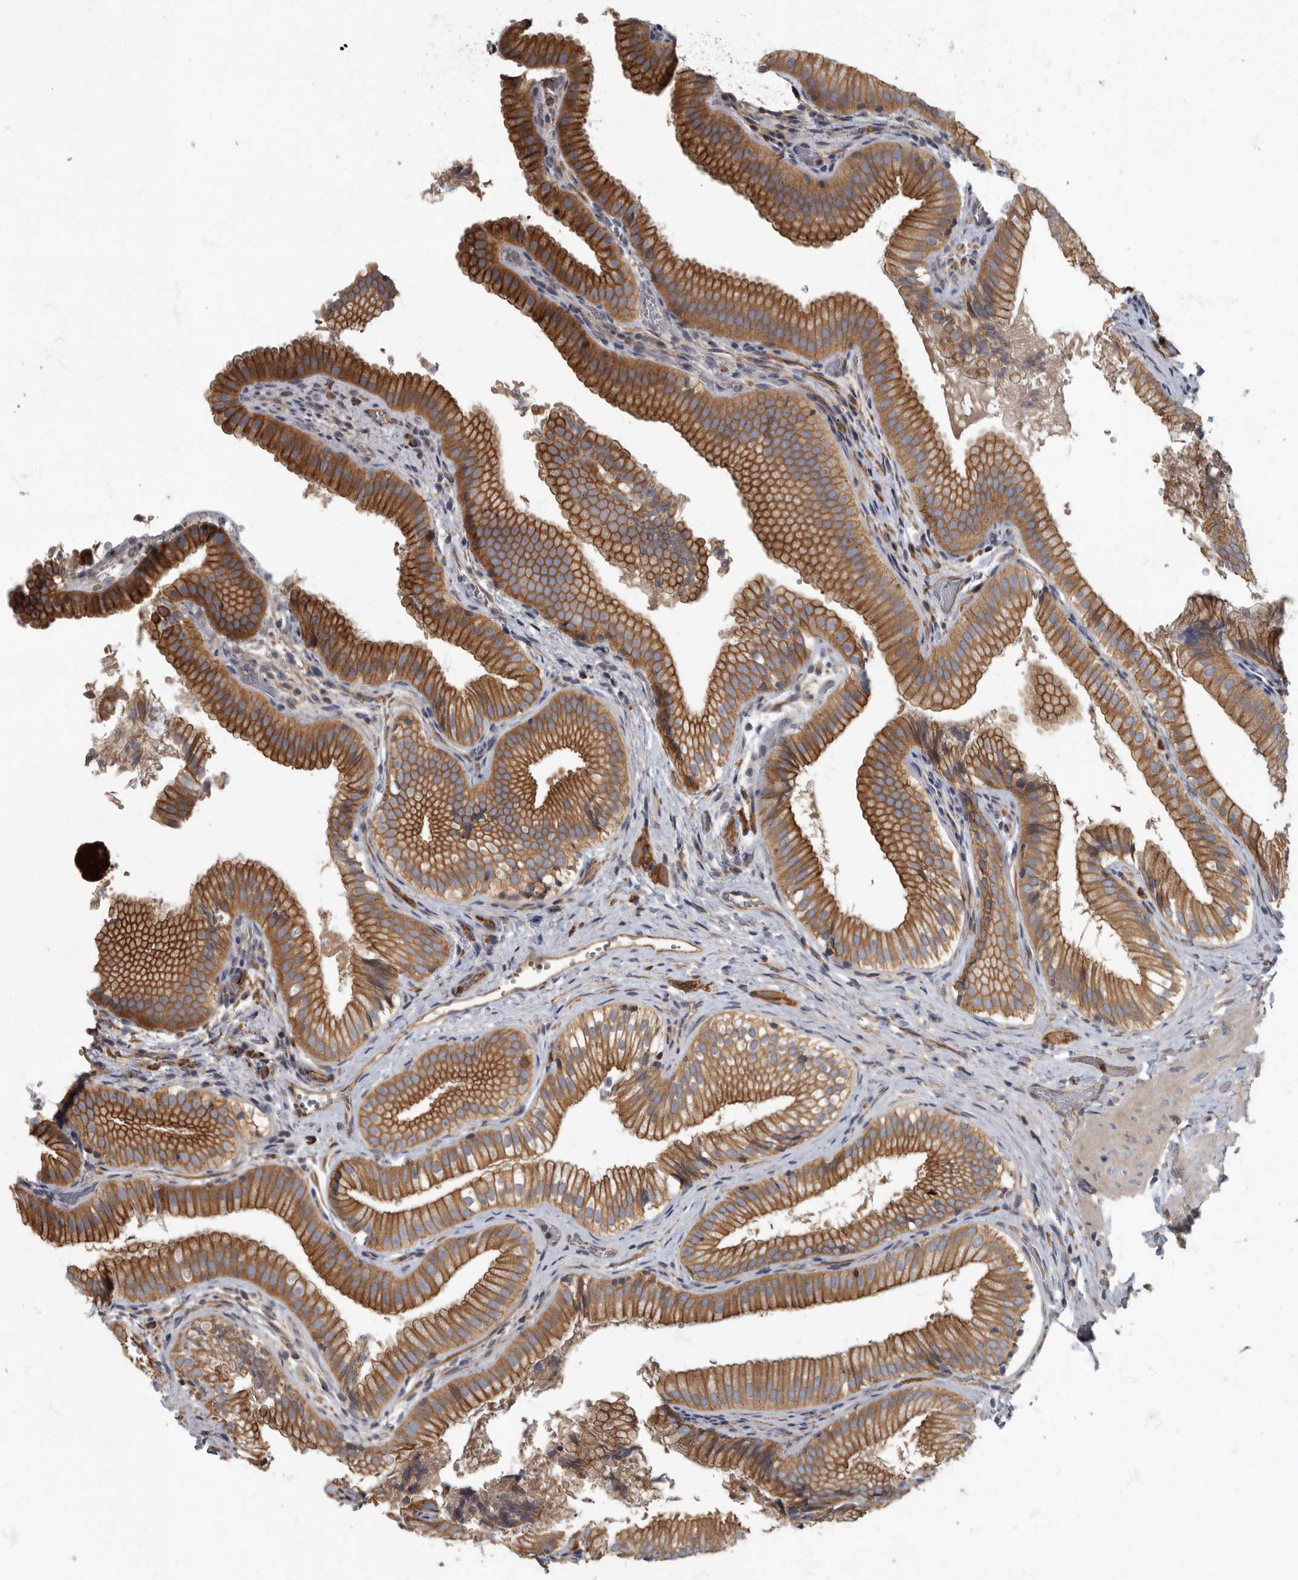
{"staining": {"intensity": "moderate", "quantity": ">75%", "location": "cytoplasmic/membranous"}, "tissue": "gallbladder", "cell_type": "Glandular cells", "image_type": "normal", "snomed": [{"axis": "morphology", "description": "Normal tissue, NOS"}, {"axis": "topography", "description": "Gallbladder"}], "caption": "A brown stain highlights moderate cytoplasmic/membranous positivity of a protein in glandular cells of normal gallbladder.", "gene": "PDK1", "patient": {"sex": "female", "age": 30}}